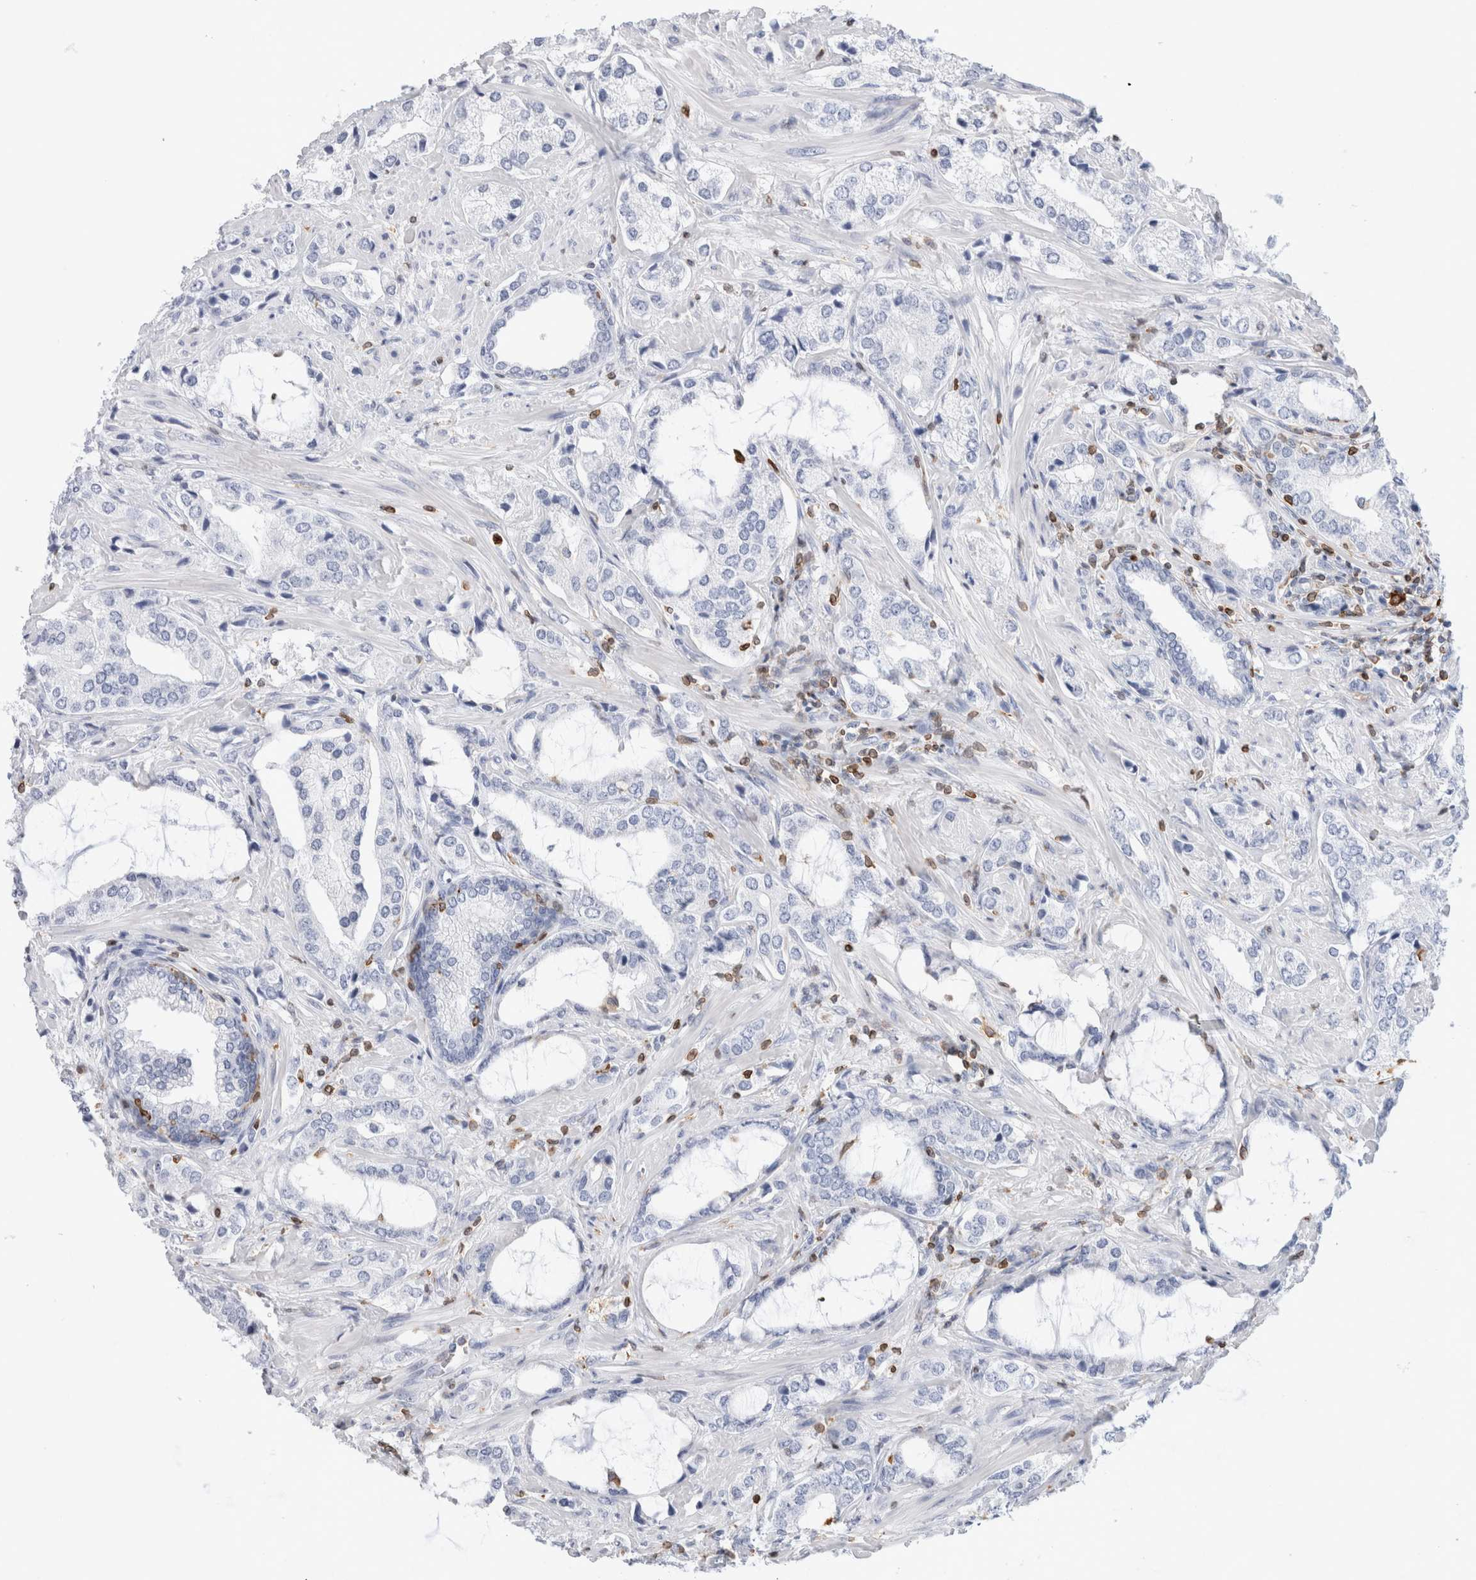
{"staining": {"intensity": "negative", "quantity": "none", "location": "none"}, "tissue": "prostate cancer", "cell_type": "Tumor cells", "image_type": "cancer", "snomed": [{"axis": "morphology", "description": "Adenocarcinoma, High grade"}, {"axis": "topography", "description": "Prostate"}], "caption": "IHC histopathology image of prostate high-grade adenocarcinoma stained for a protein (brown), which displays no staining in tumor cells.", "gene": "ALOX5AP", "patient": {"sex": "male", "age": 66}}